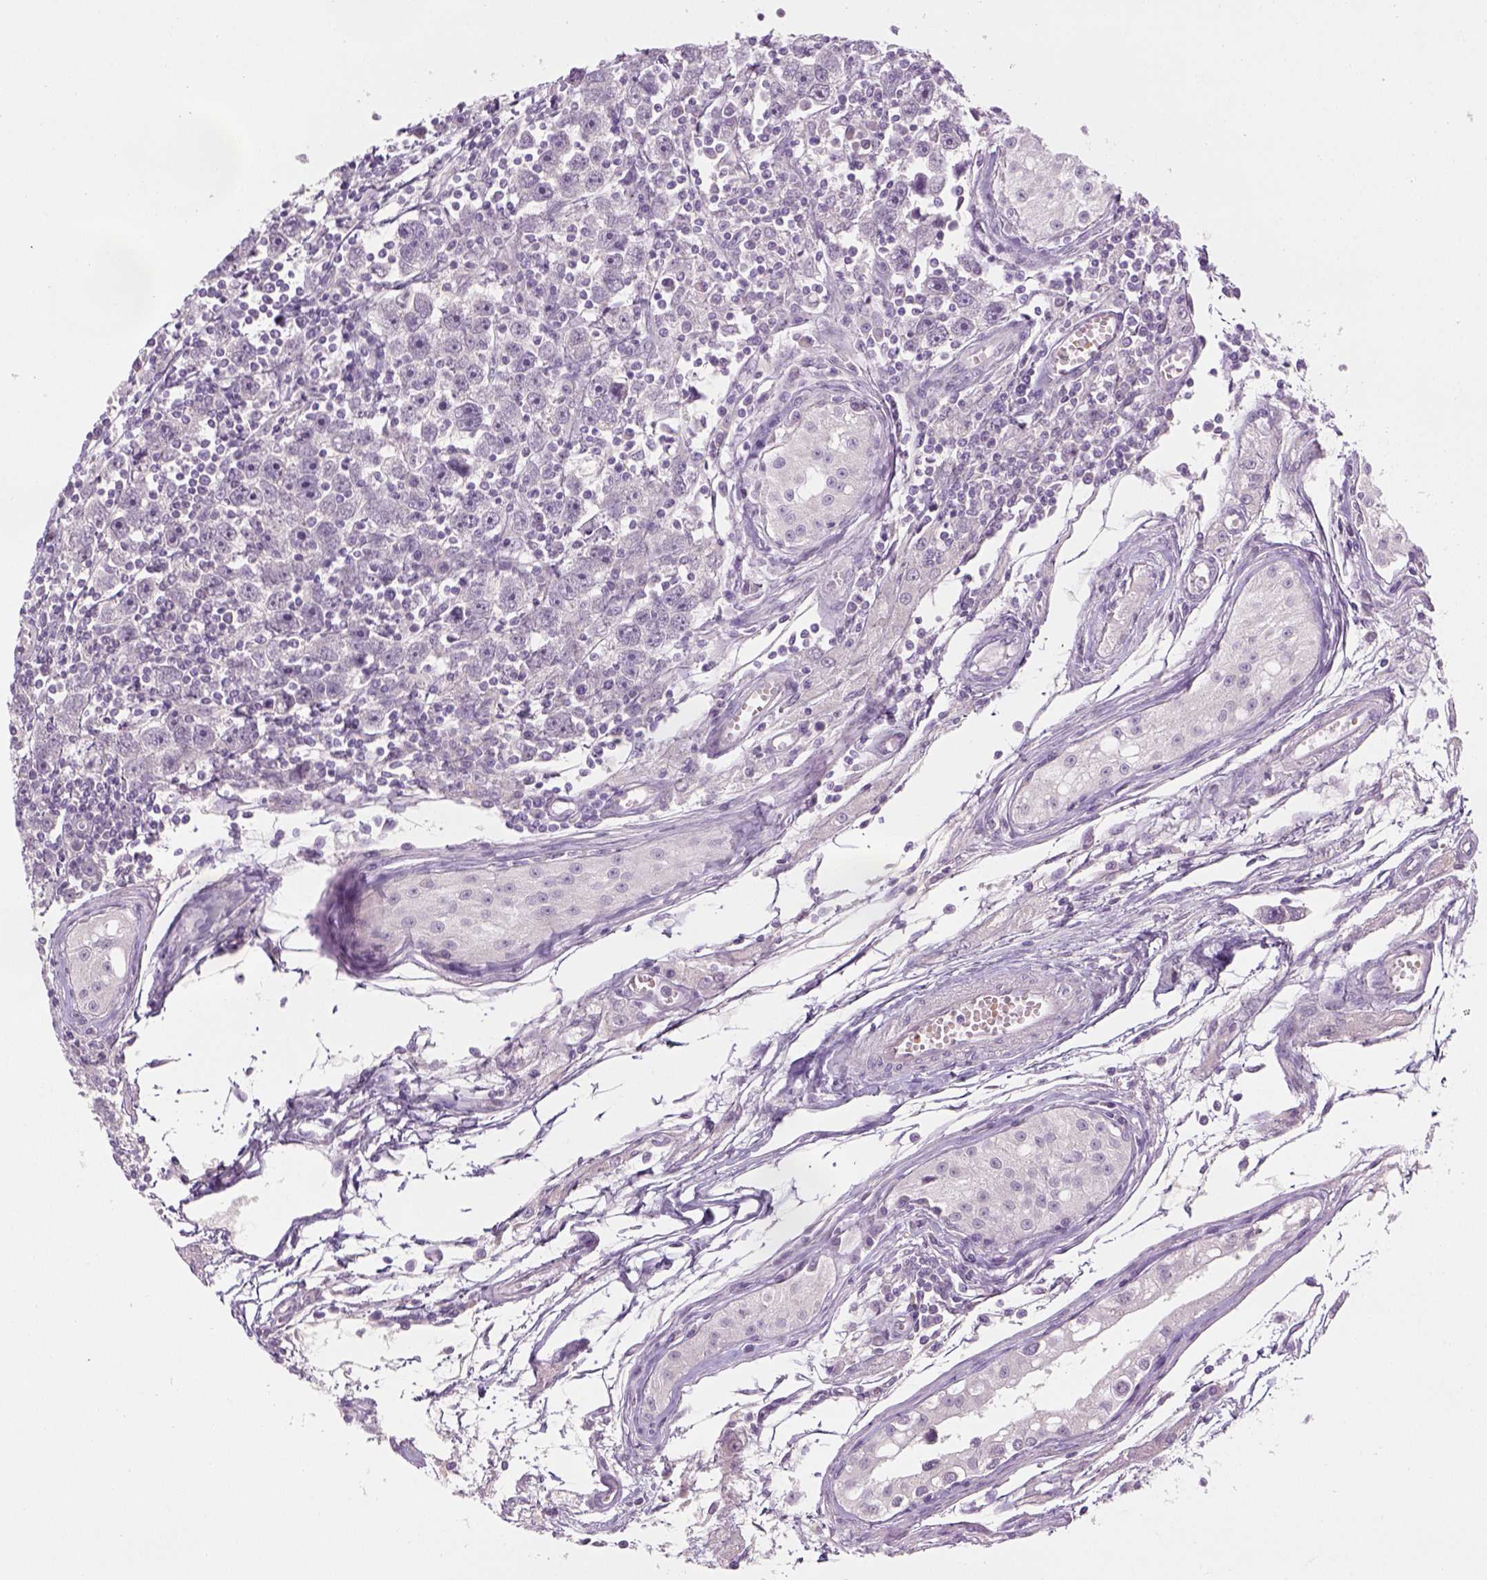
{"staining": {"intensity": "negative", "quantity": "none", "location": "none"}, "tissue": "testis cancer", "cell_type": "Tumor cells", "image_type": "cancer", "snomed": [{"axis": "morphology", "description": "Seminoma, NOS"}, {"axis": "topography", "description": "Testis"}], "caption": "Immunohistochemistry (IHC) image of neoplastic tissue: testis cancer stained with DAB (3,3'-diaminobenzidine) demonstrates no significant protein positivity in tumor cells.", "gene": "GFI1B", "patient": {"sex": "male", "age": 30}}